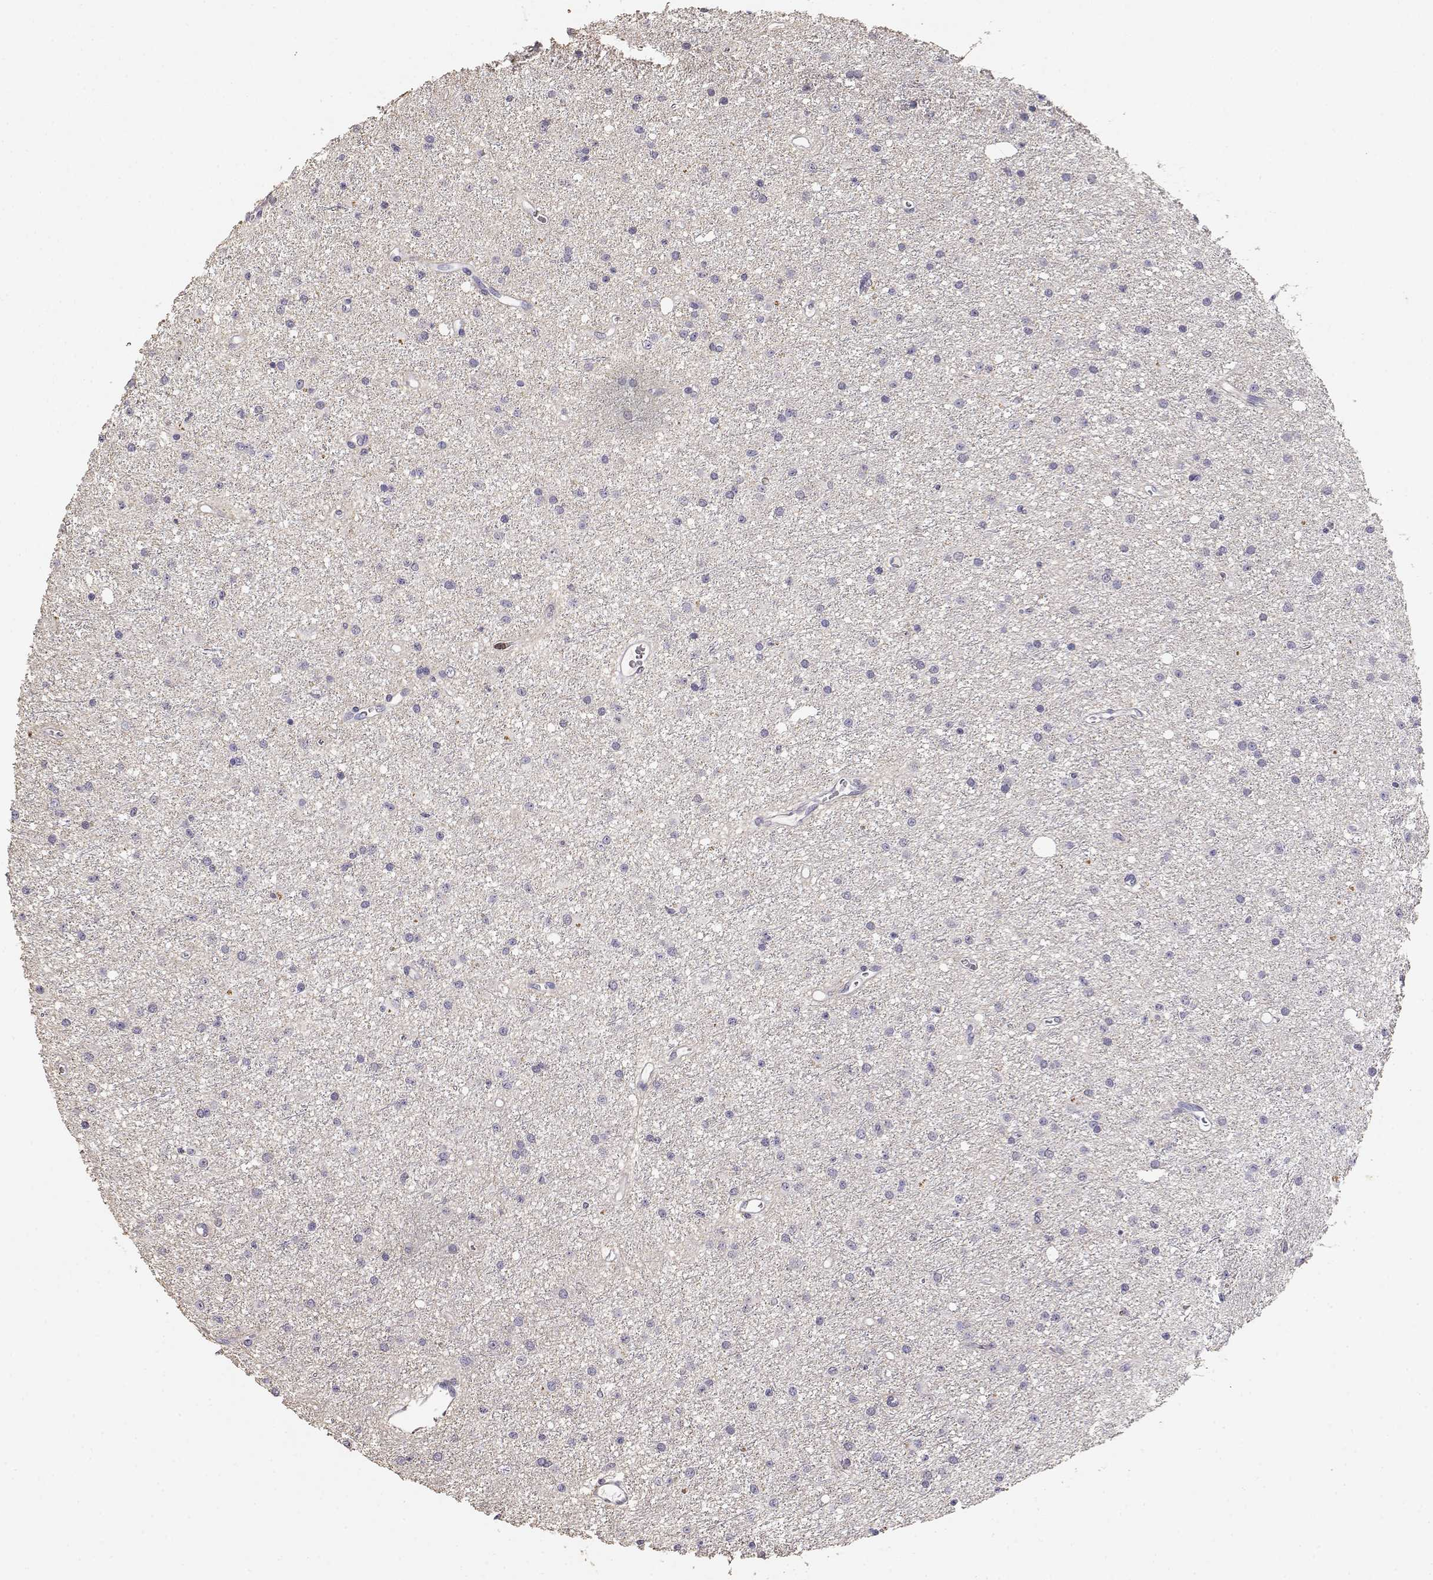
{"staining": {"intensity": "negative", "quantity": "none", "location": "none"}, "tissue": "glioma", "cell_type": "Tumor cells", "image_type": "cancer", "snomed": [{"axis": "morphology", "description": "Glioma, malignant, Low grade"}, {"axis": "topography", "description": "Brain"}], "caption": "DAB immunohistochemical staining of low-grade glioma (malignant) shows no significant staining in tumor cells. The staining is performed using DAB brown chromogen with nuclei counter-stained in using hematoxylin.", "gene": "TNFRSF10C", "patient": {"sex": "male", "age": 27}}